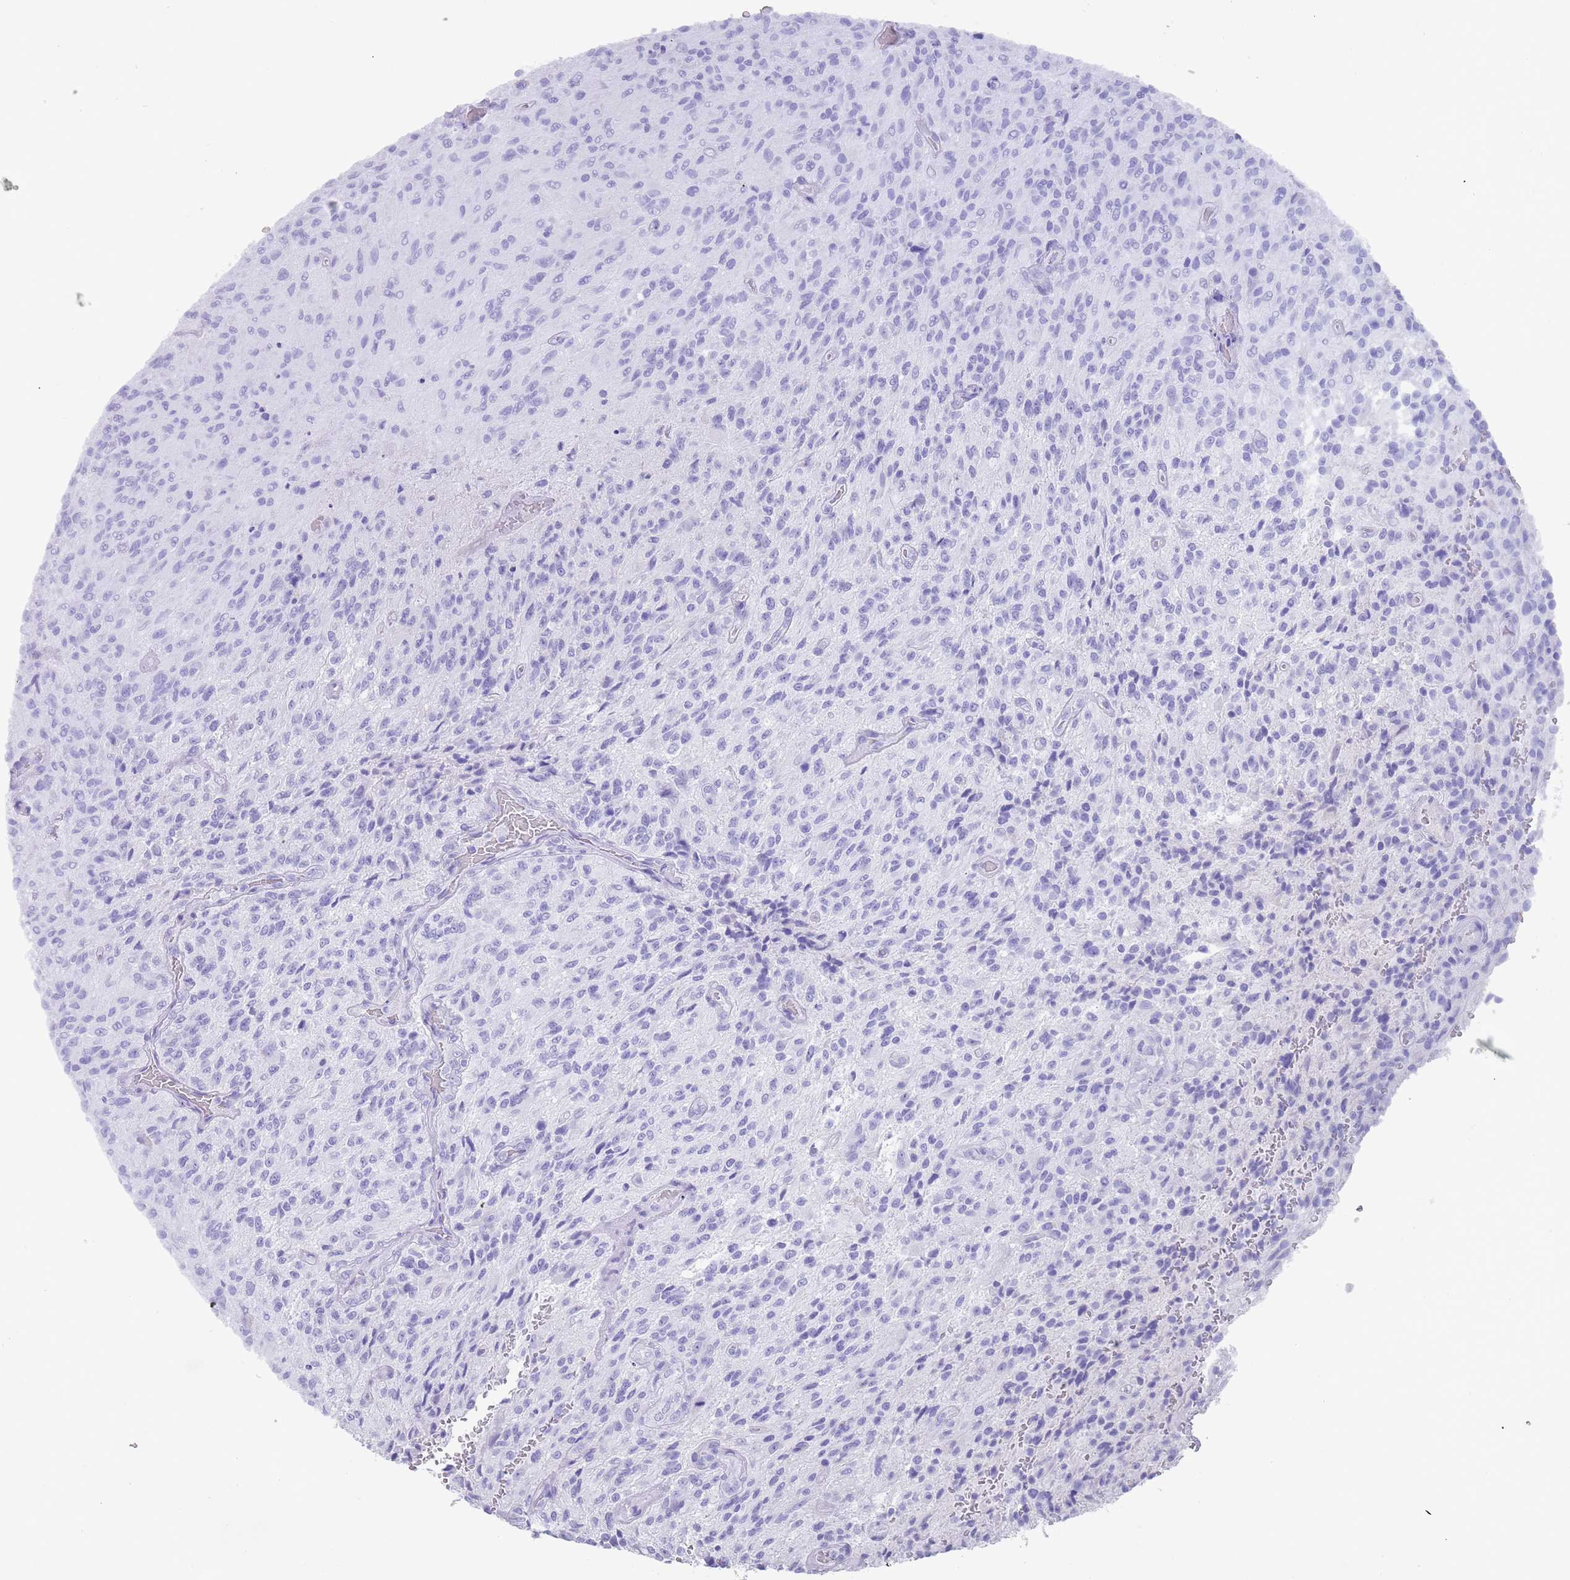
{"staining": {"intensity": "negative", "quantity": "none", "location": "none"}, "tissue": "glioma", "cell_type": "Tumor cells", "image_type": "cancer", "snomed": [{"axis": "morphology", "description": "Normal tissue, NOS"}, {"axis": "morphology", "description": "Glioma, malignant, High grade"}, {"axis": "topography", "description": "Cerebral cortex"}], "caption": "An image of glioma stained for a protein reveals no brown staining in tumor cells.", "gene": "MYADML2", "patient": {"sex": "male", "age": 56}}